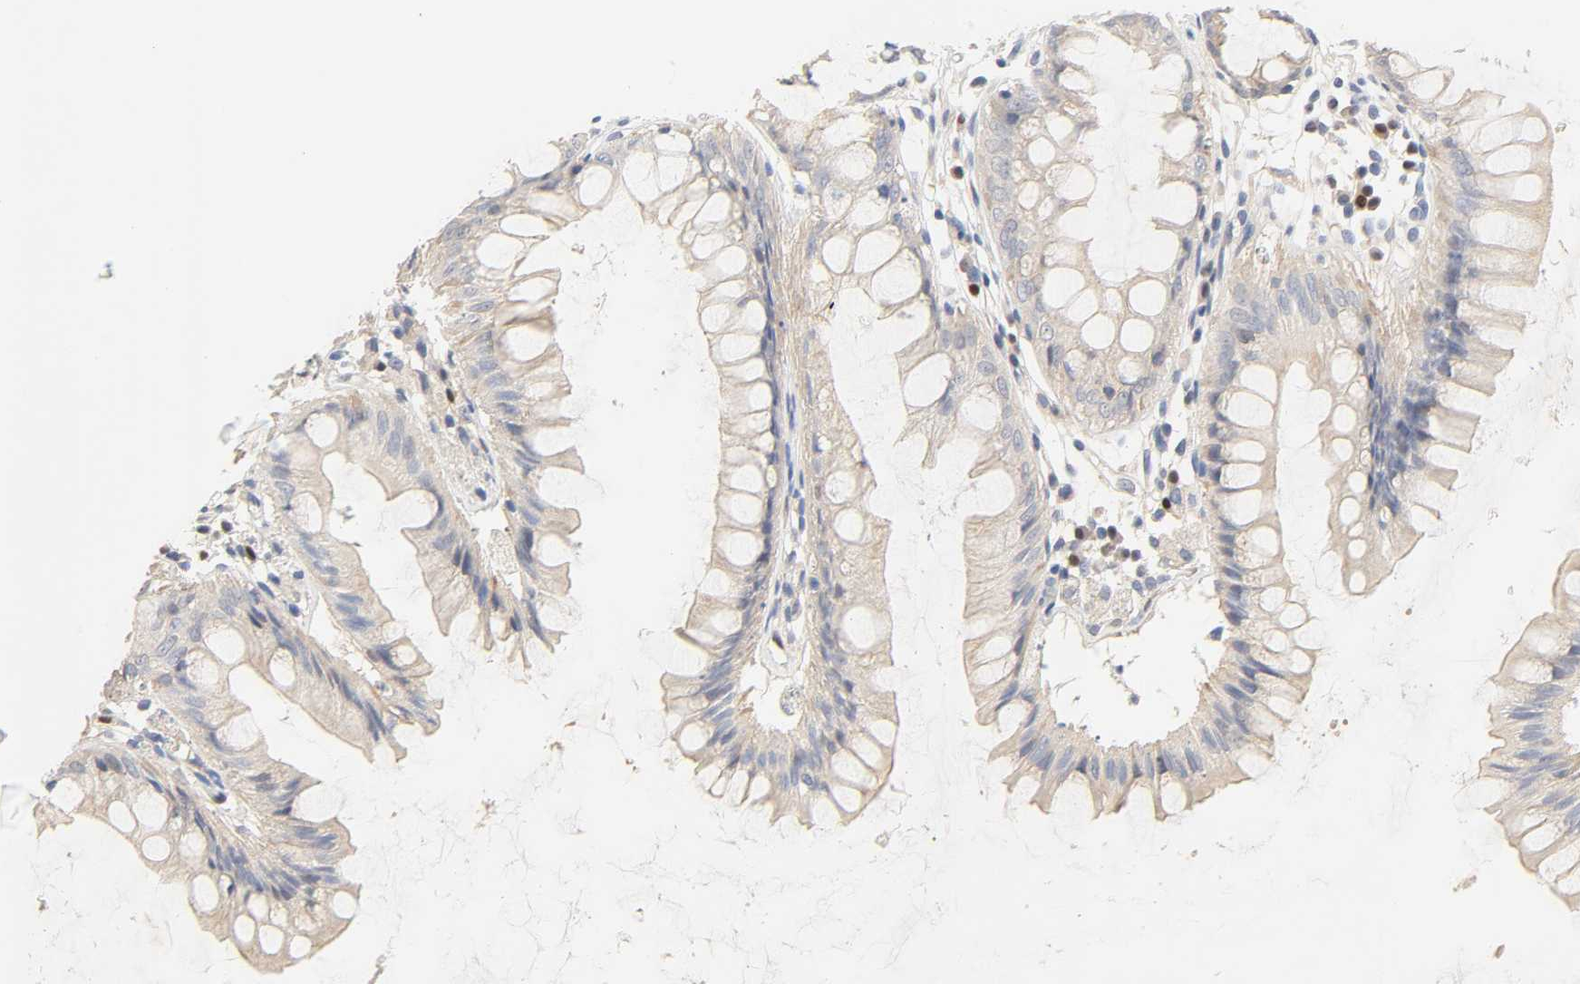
{"staining": {"intensity": "negative", "quantity": "none", "location": "none"}, "tissue": "rectum", "cell_type": "Glandular cells", "image_type": "normal", "snomed": [{"axis": "morphology", "description": "Normal tissue, NOS"}, {"axis": "morphology", "description": "Adenocarcinoma, NOS"}, {"axis": "topography", "description": "Rectum"}], "caption": "IHC of unremarkable human rectum reveals no expression in glandular cells. Nuclei are stained in blue.", "gene": "BORCS8", "patient": {"sex": "female", "age": 65}}